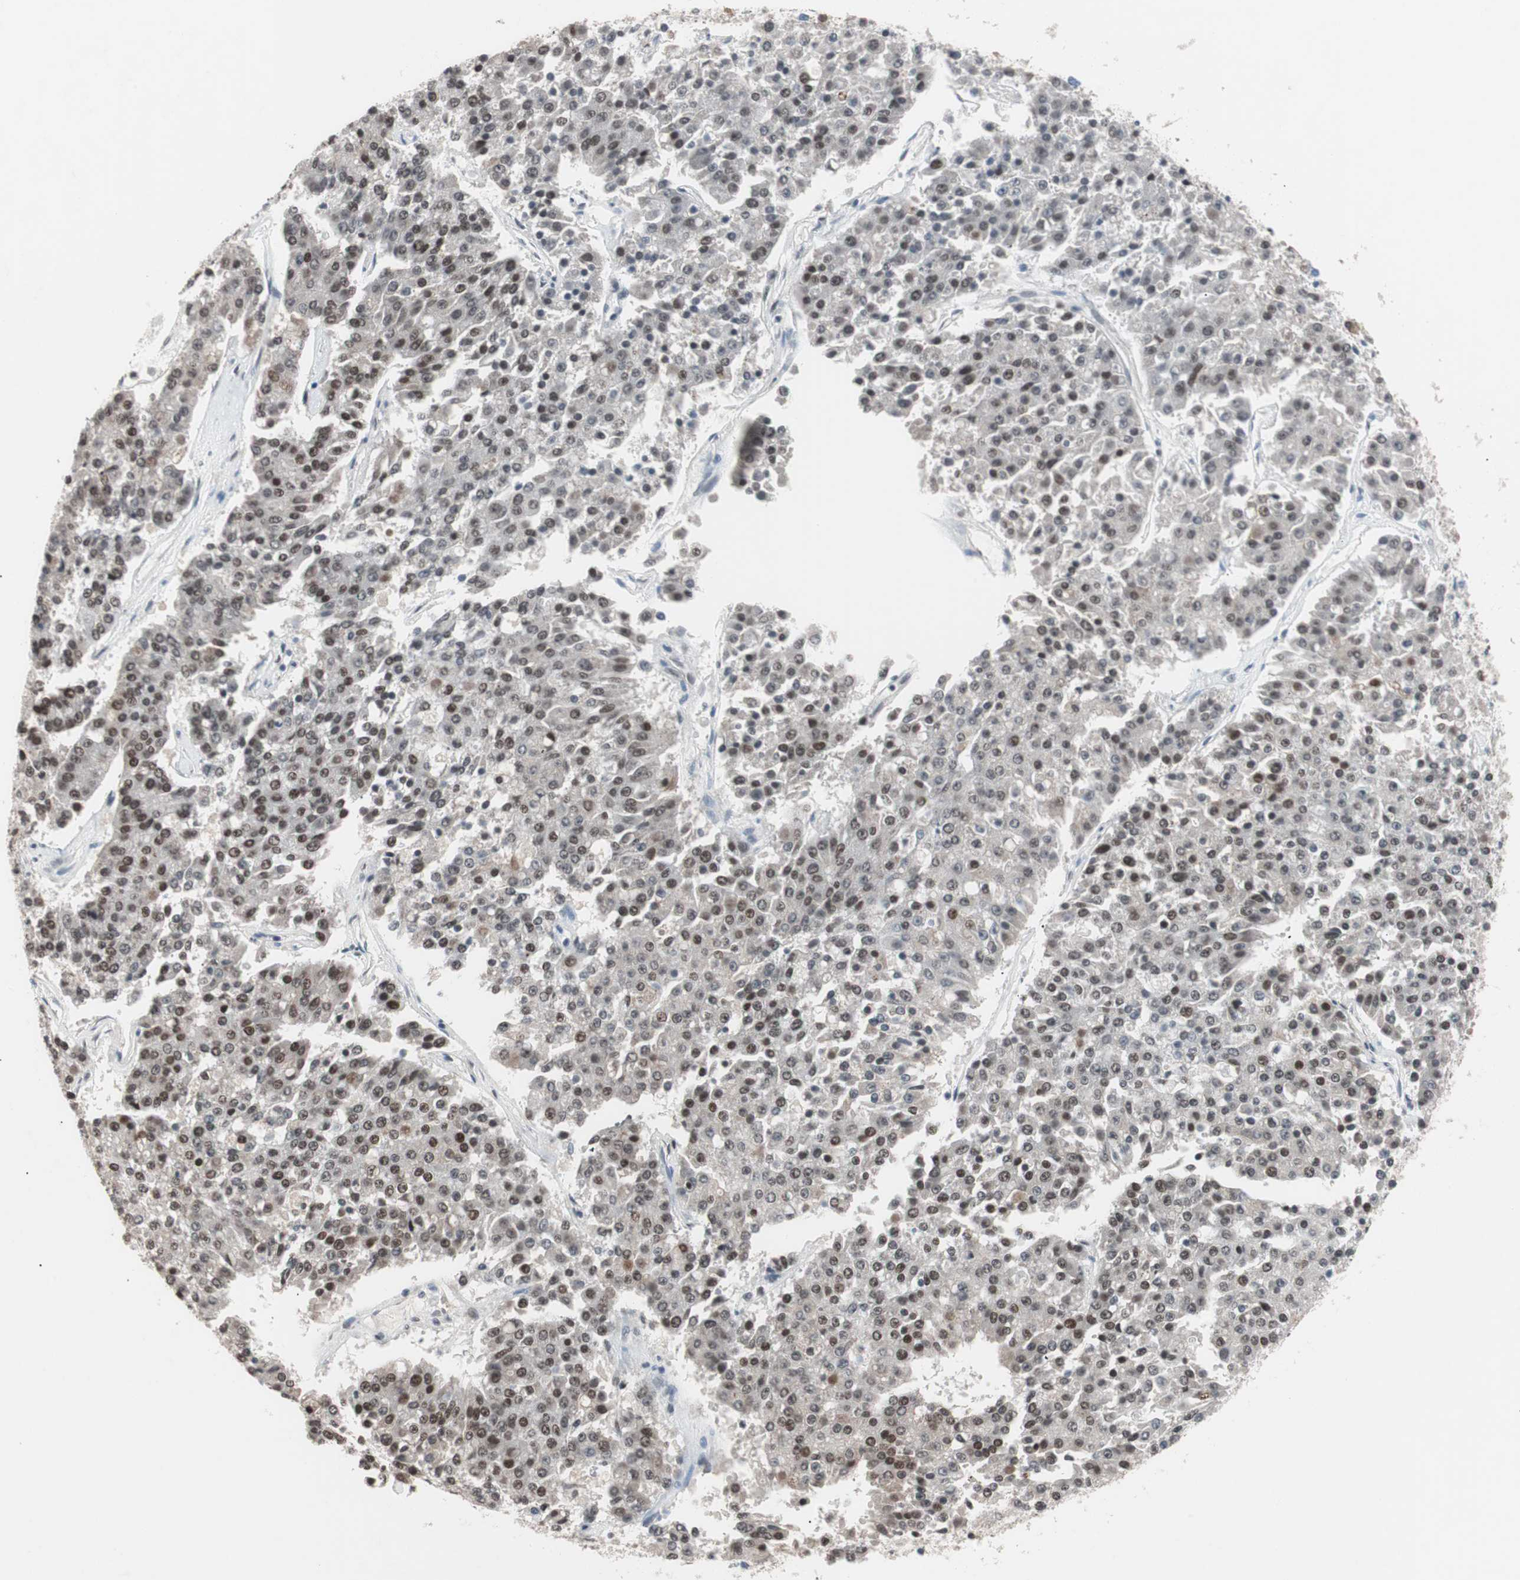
{"staining": {"intensity": "moderate", "quantity": ">75%", "location": "nuclear"}, "tissue": "pancreatic cancer", "cell_type": "Tumor cells", "image_type": "cancer", "snomed": [{"axis": "morphology", "description": "Adenocarcinoma, NOS"}, {"axis": "topography", "description": "Pancreas"}], "caption": "High-power microscopy captured an immunohistochemistry image of adenocarcinoma (pancreatic), revealing moderate nuclear expression in approximately >75% of tumor cells. The protein of interest is stained brown, and the nuclei are stained in blue (DAB (3,3'-diaminobenzidine) IHC with brightfield microscopy, high magnification).", "gene": "LIG3", "patient": {"sex": "male", "age": 50}}